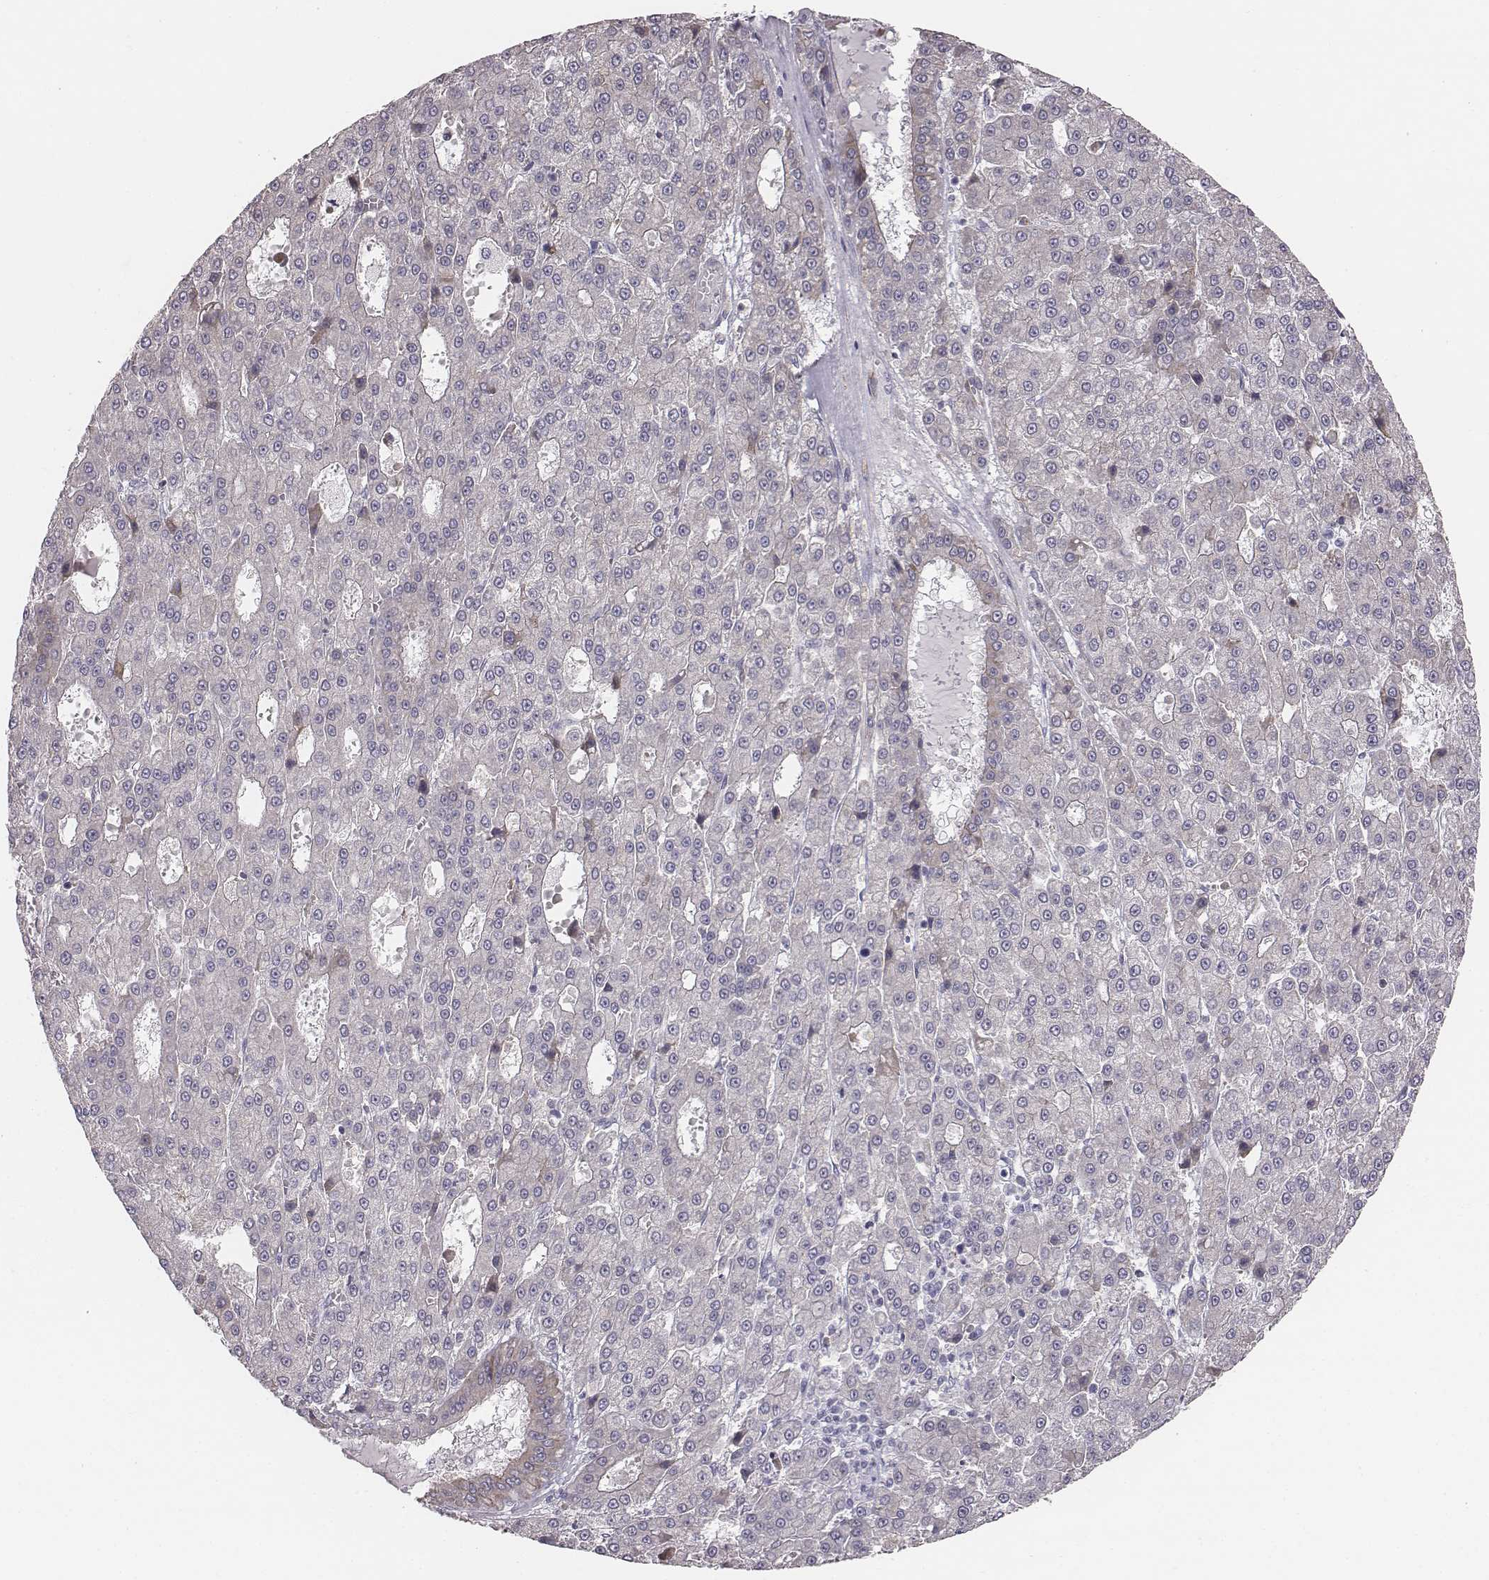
{"staining": {"intensity": "negative", "quantity": "none", "location": "none"}, "tissue": "liver cancer", "cell_type": "Tumor cells", "image_type": "cancer", "snomed": [{"axis": "morphology", "description": "Carcinoma, Hepatocellular, NOS"}, {"axis": "topography", "description": "Liver"}], "caption": "Immunohistochemistry photomicrograph of hepatocellular carcinoma (liver) stained for a protein (brown), which displays no expression in tumor cells. (DAB IHC visualized using brightfield microscopy, high magnification).", "gene": "PRKCZ", "patient": {"sex": "male", "age": 70}}